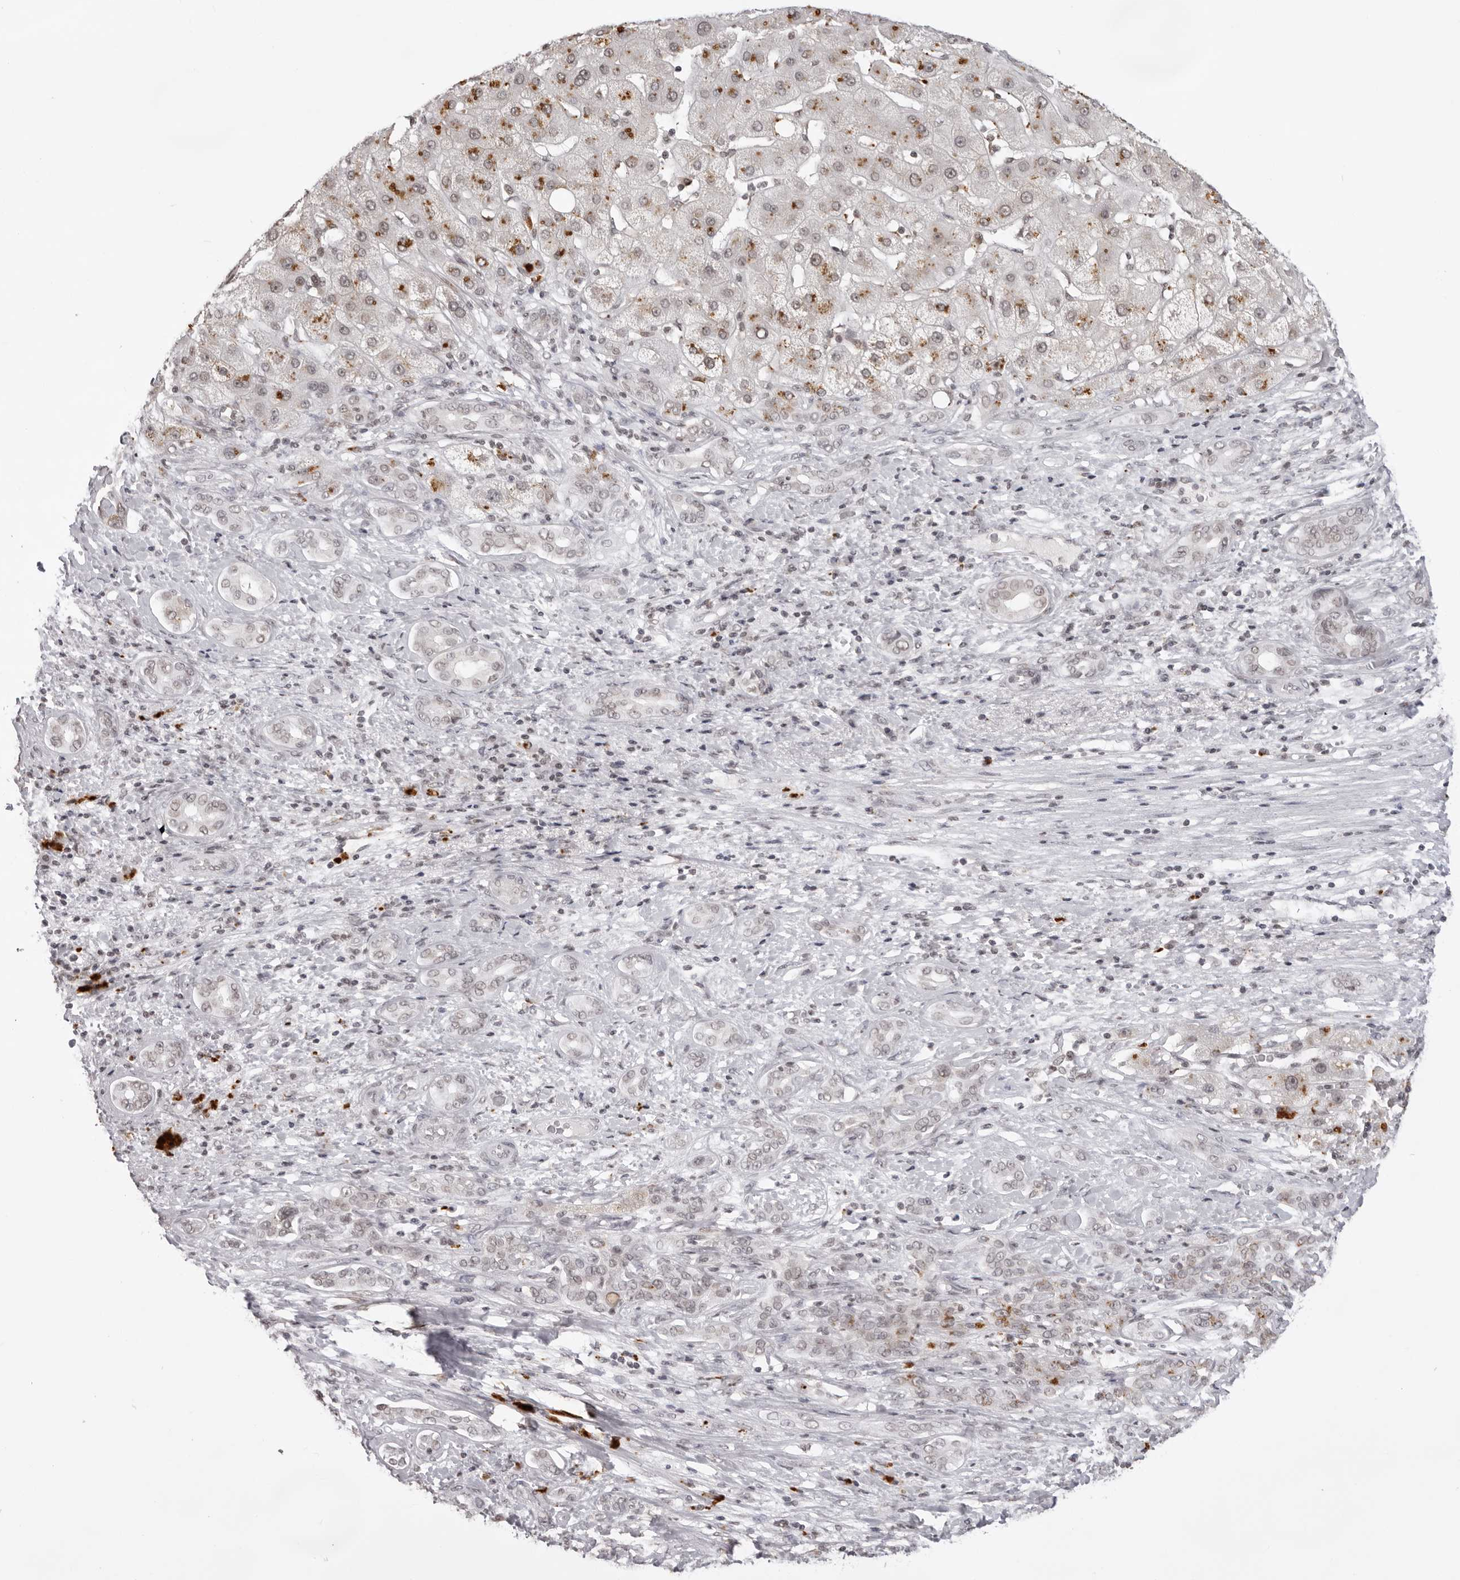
{"staining": {"intensity": "moderate", "quantity": ">75%", "location": "nuclear"}, "tissue": "liver cancer", "cell_type": "Tumor cells", "image_type": "cancer", "snomed": [{"axis": "morphology", "description": "Carcinoma, Hepatocellular, NOS"}, {"axis": "topography", "description": "Liver"}], "caption": "Liver cancer stained with a brown dye exhibits moderate nuclear positive positivity in about >75% of tumor cells.", "gene": "NTM", "patient": {"sex": "male", "age": 65}}